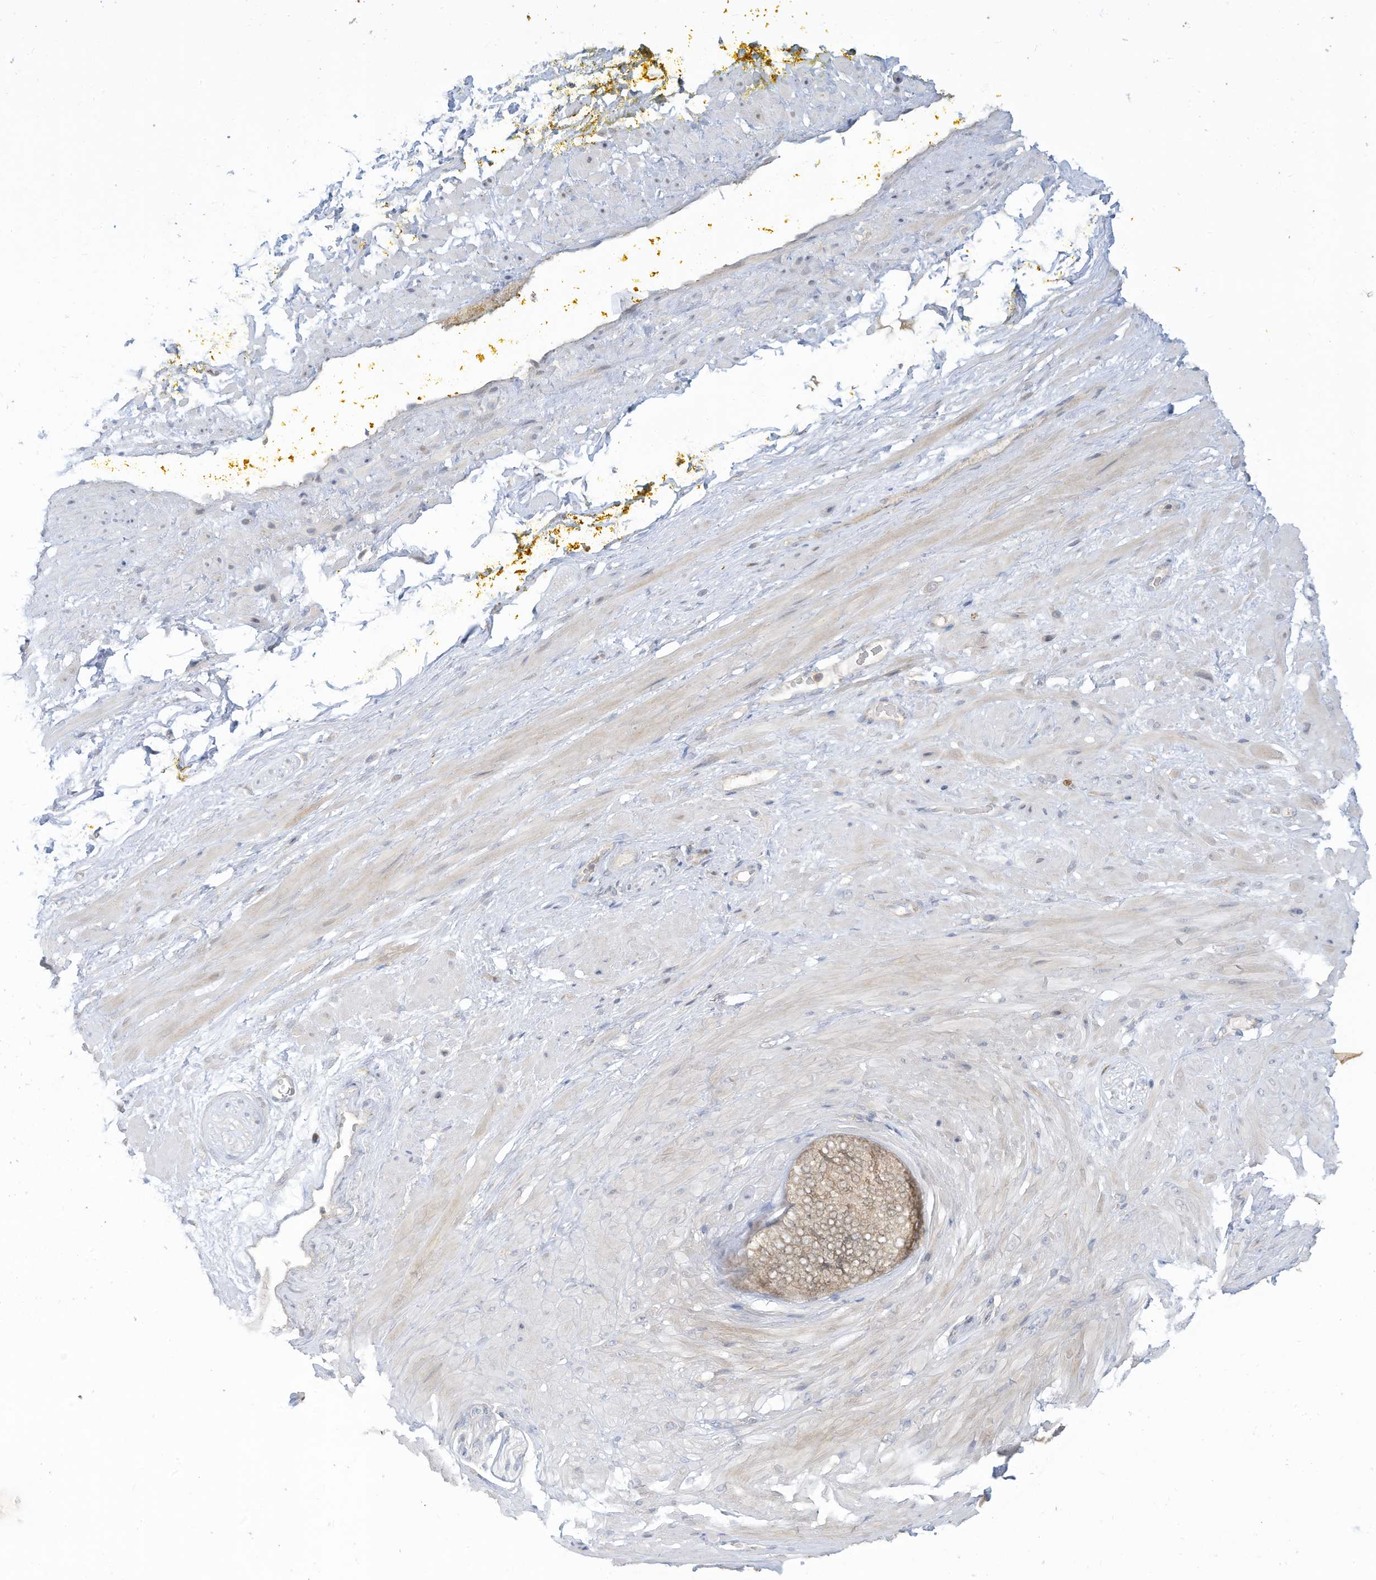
{"staining": {"intensity": "weak", "quantity": ">75%", "location": "cytoplasmic/membranous"}, "tissue": "adipose tissue", "cell_type": "Adipocytes", "image_type": "normal", "snomed": [{"axis": "morphology", "description": "Normal tissue, NOS"}, {"axis": "morphology", "description": "Adenocarcinoma, Low grade"}, {"axis": "topography", "description": "Prostate"}, {"axis": "topography", "description": "Peripheral nerve tissue"}], "caption": "A micrograph of human adipose tissue stained for a protein exhibits weak cytoplasmic/membranous brown staining in adipocytes. (DAB = brown stain, brightfield microscopy at high magnification).", "gene": "LRRN2", "patient": {"sex": "male", "age": 63}}